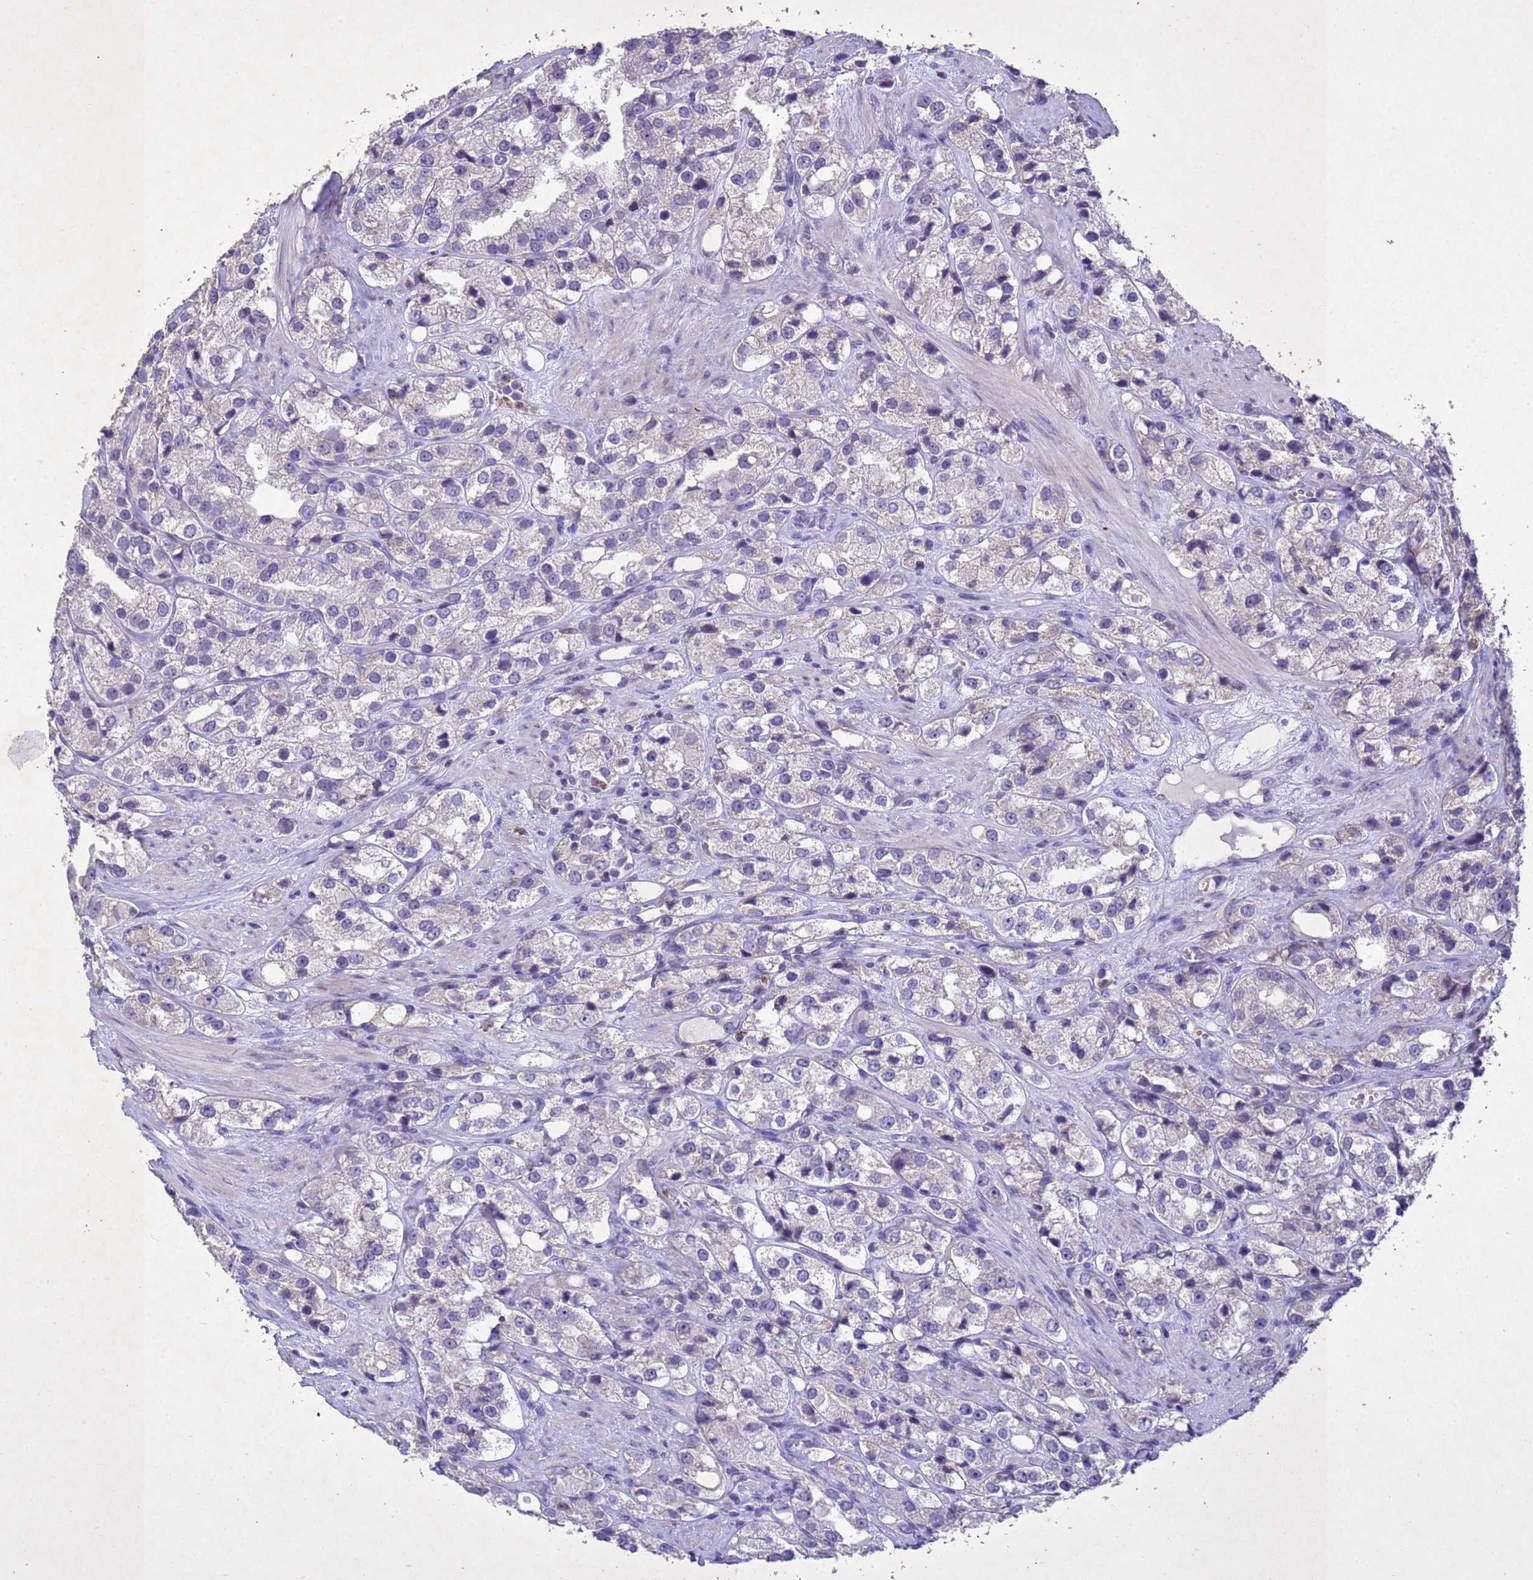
{"staining": {"intensity": "negative", "quantity": "none", "location": "none"}, "tissue": "prostate cancer", "cell_type": "Tumor cells", "image_type": "cancer", "snomed": [{"axis": "morphology", "description": "Adenocarcinoma, NOS"}, {"axis": "topography", "description": "Prostate"}], "caption": "Human prostate cancer stained for a protein using IHC shows no expression in tumor cells.", "gene": "NLRP11", "patient": {"sex": "male", "age": 79}}